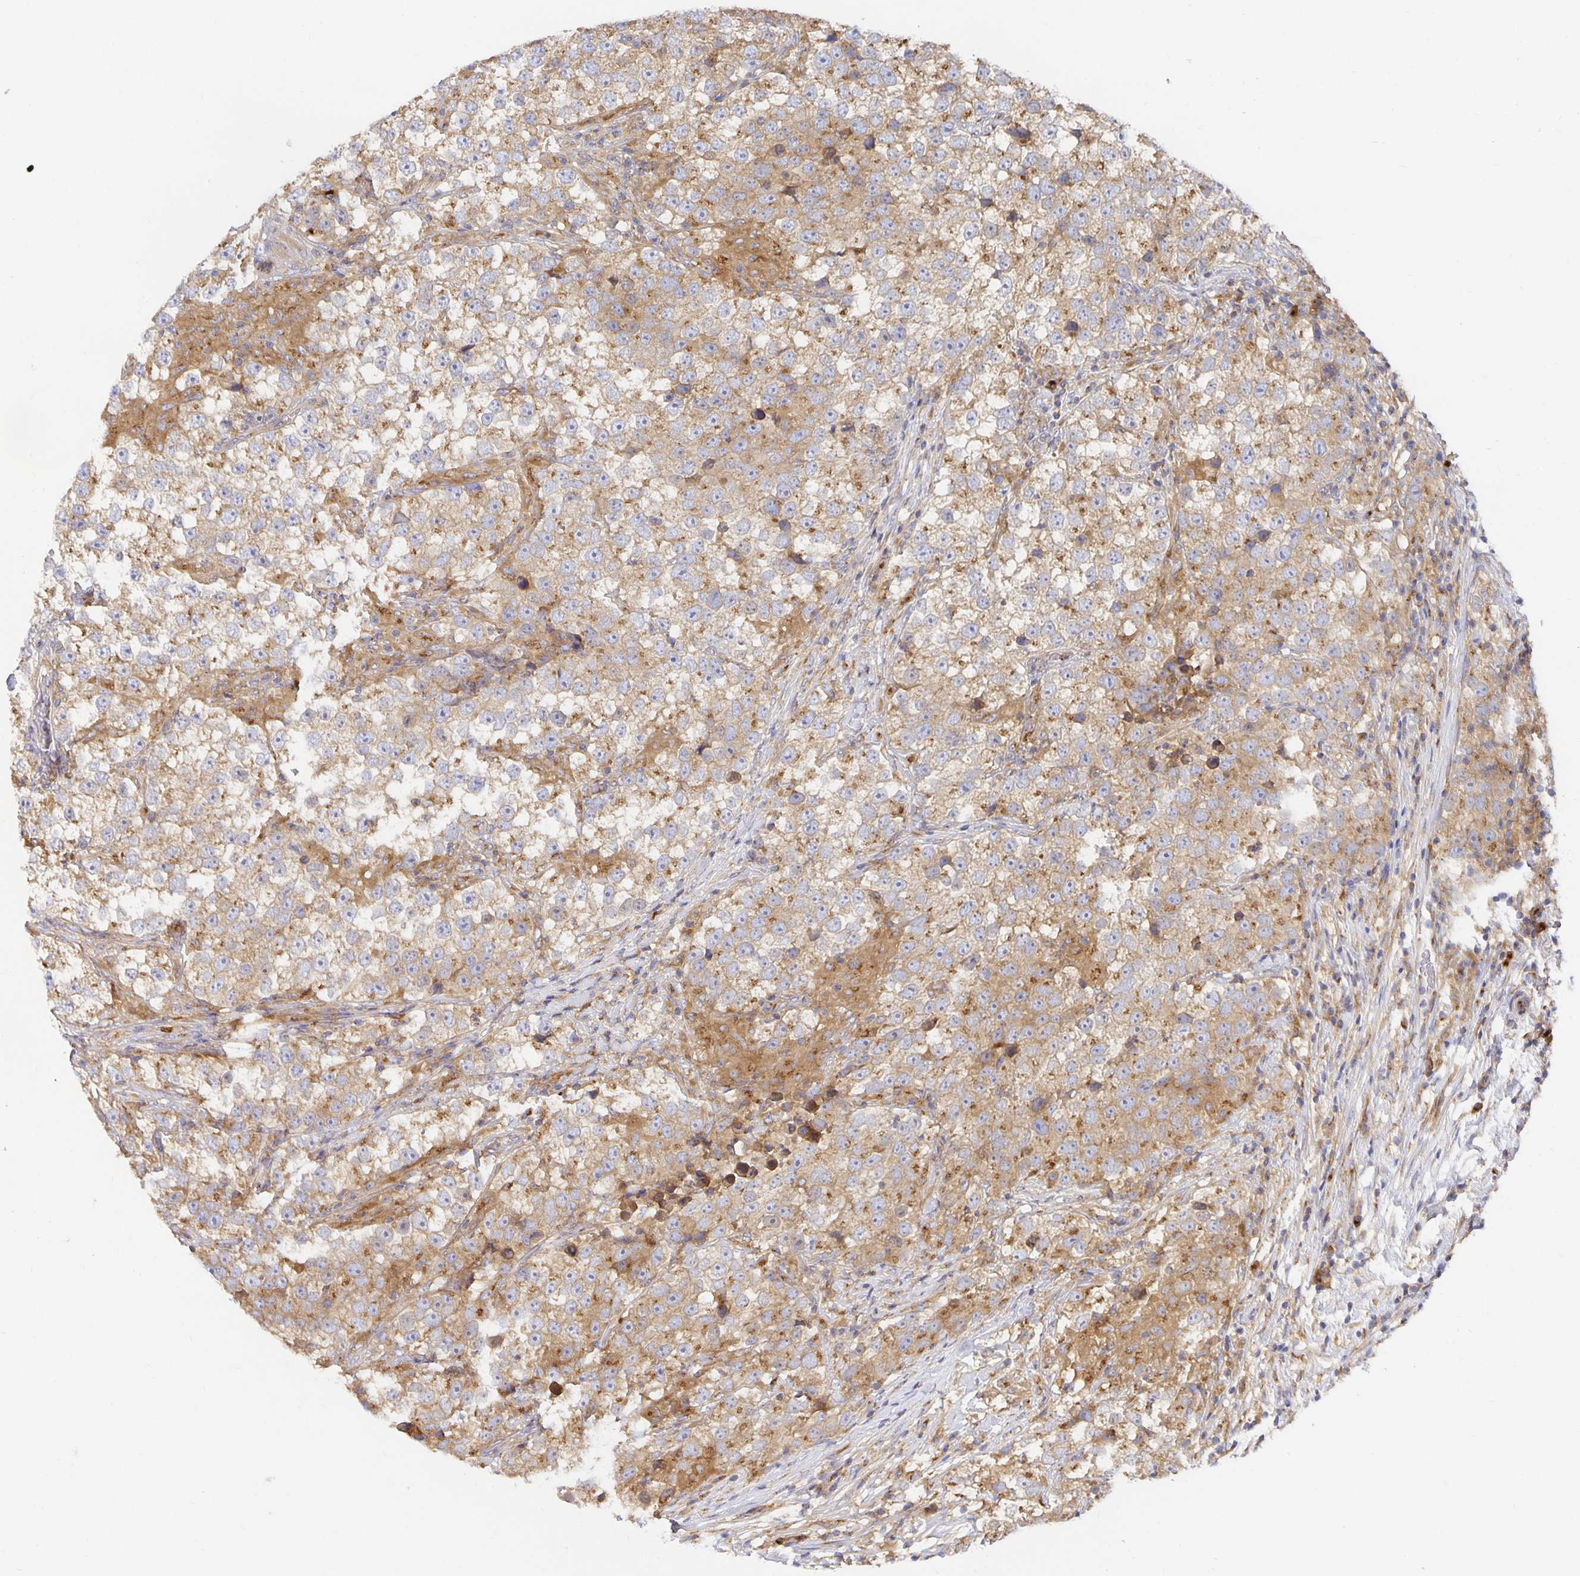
{"staining": {"intensity": "weak", "quantity": ">75%", "location": "cytoplasmic/membranous"}, "tissue": "testis cancer", "cell_type": "Tumor cells", "image_type": "cancer", "snomed": [{"axis": "morphology", "description": "Seminoma, NOS"}, {"axis": "topography", "description": "Testis"}], "caption": "Tumor cells reveal low levels of weak cytoplasmic/membranous staining in about >75% of cells in seminoma (testis).", "gene": "USO1", "patient": {"sex": "male", "age": 46}}